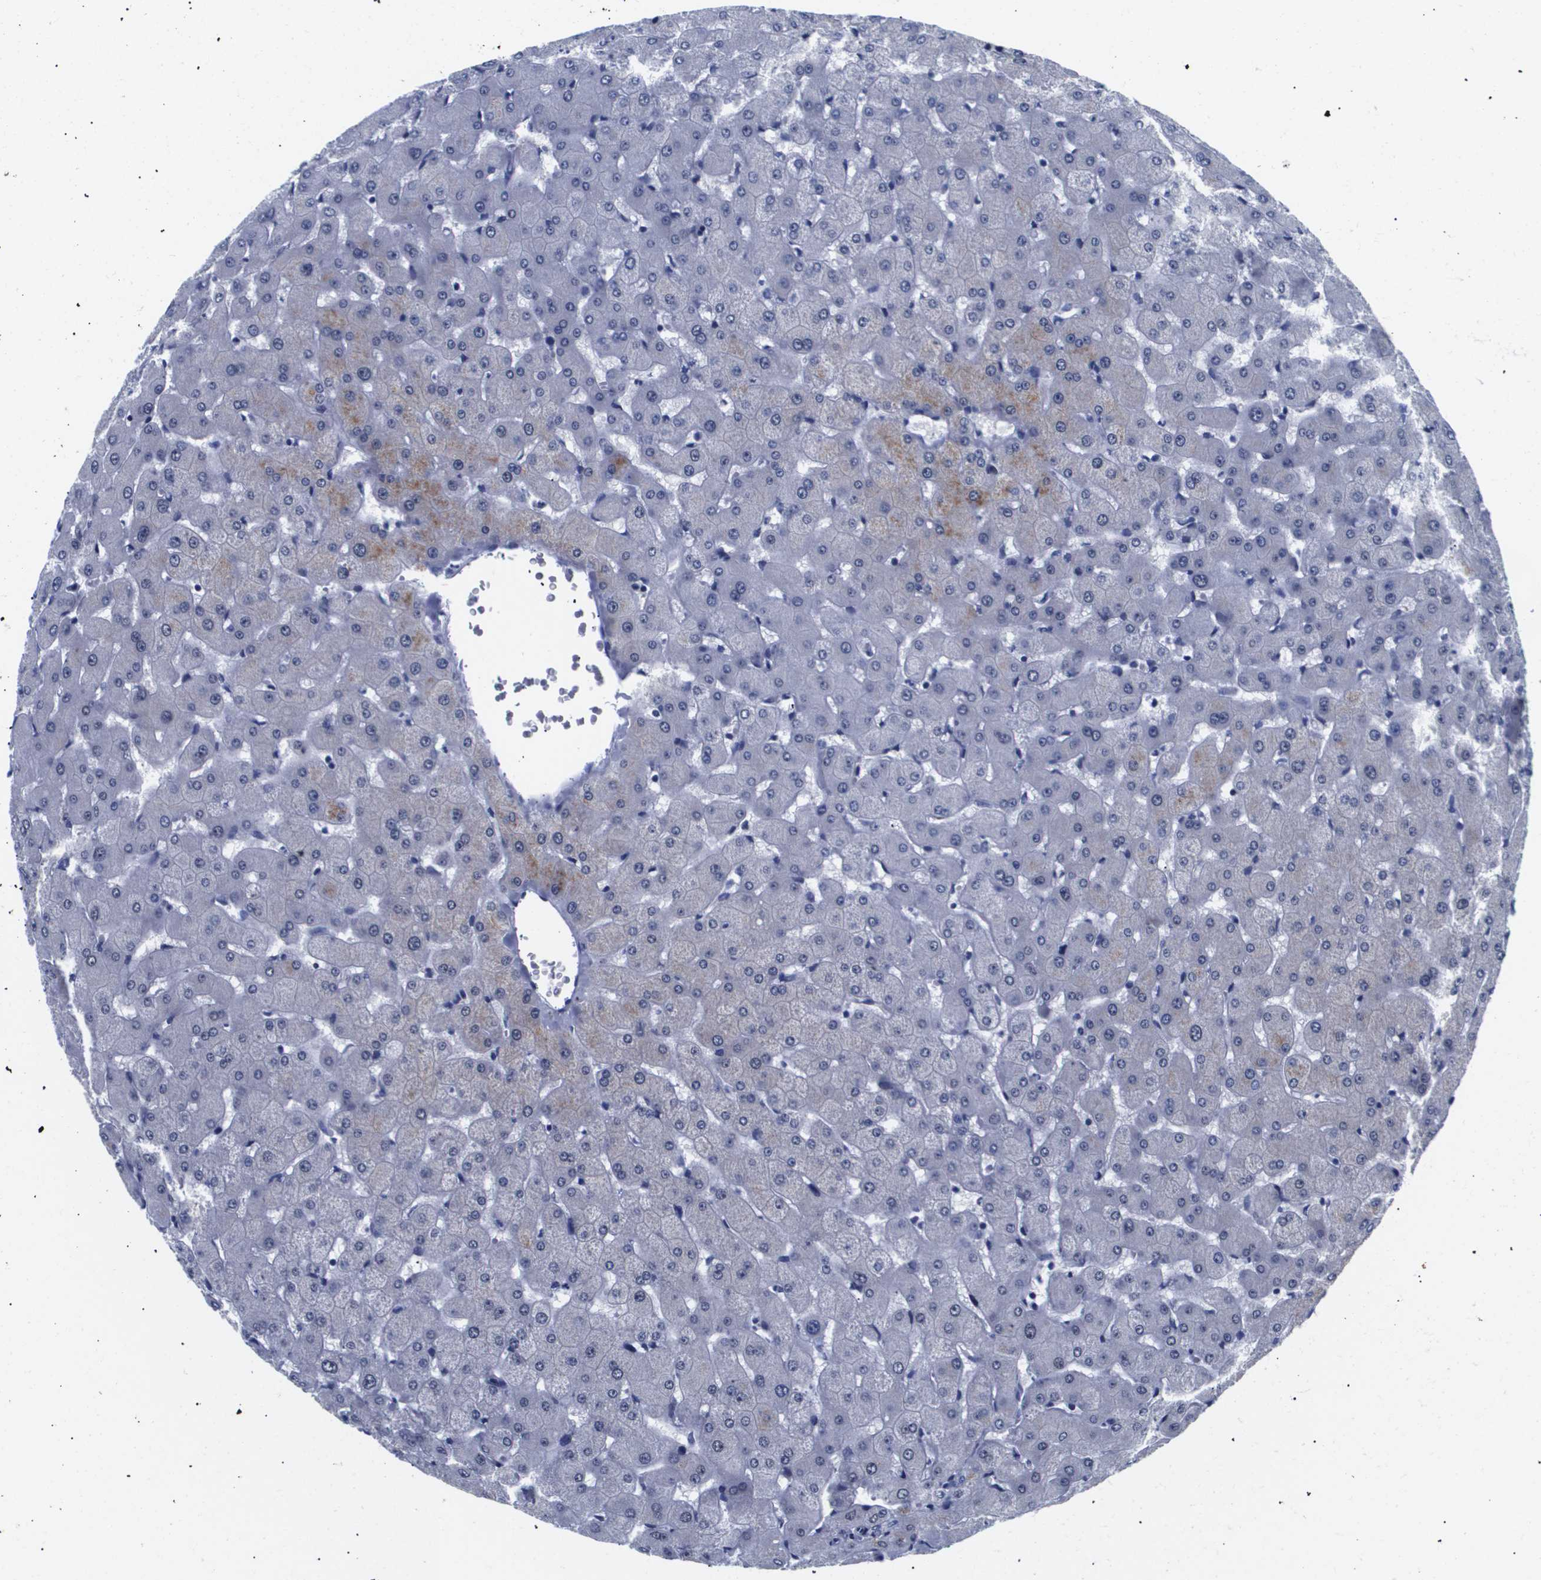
{"staining": {"intensity": "negative", "quantity": "none", "location": "none"}, "tissue": "liver", "cell_type": "Cholangiocytes", "image_type": "normal", "snomed": [{"axis": "morphology", "description": "Normal tissue, NOS"}, {"axis": "topography", "description": "Liver"}], "caption": "Protein analysis of benign liver demonstrates no significant expression in cholangiocytes. (DAB IHC with hematoxylin counter stain).", "gene": "SHD", "patient": {"sex": "female", "age": 63}}